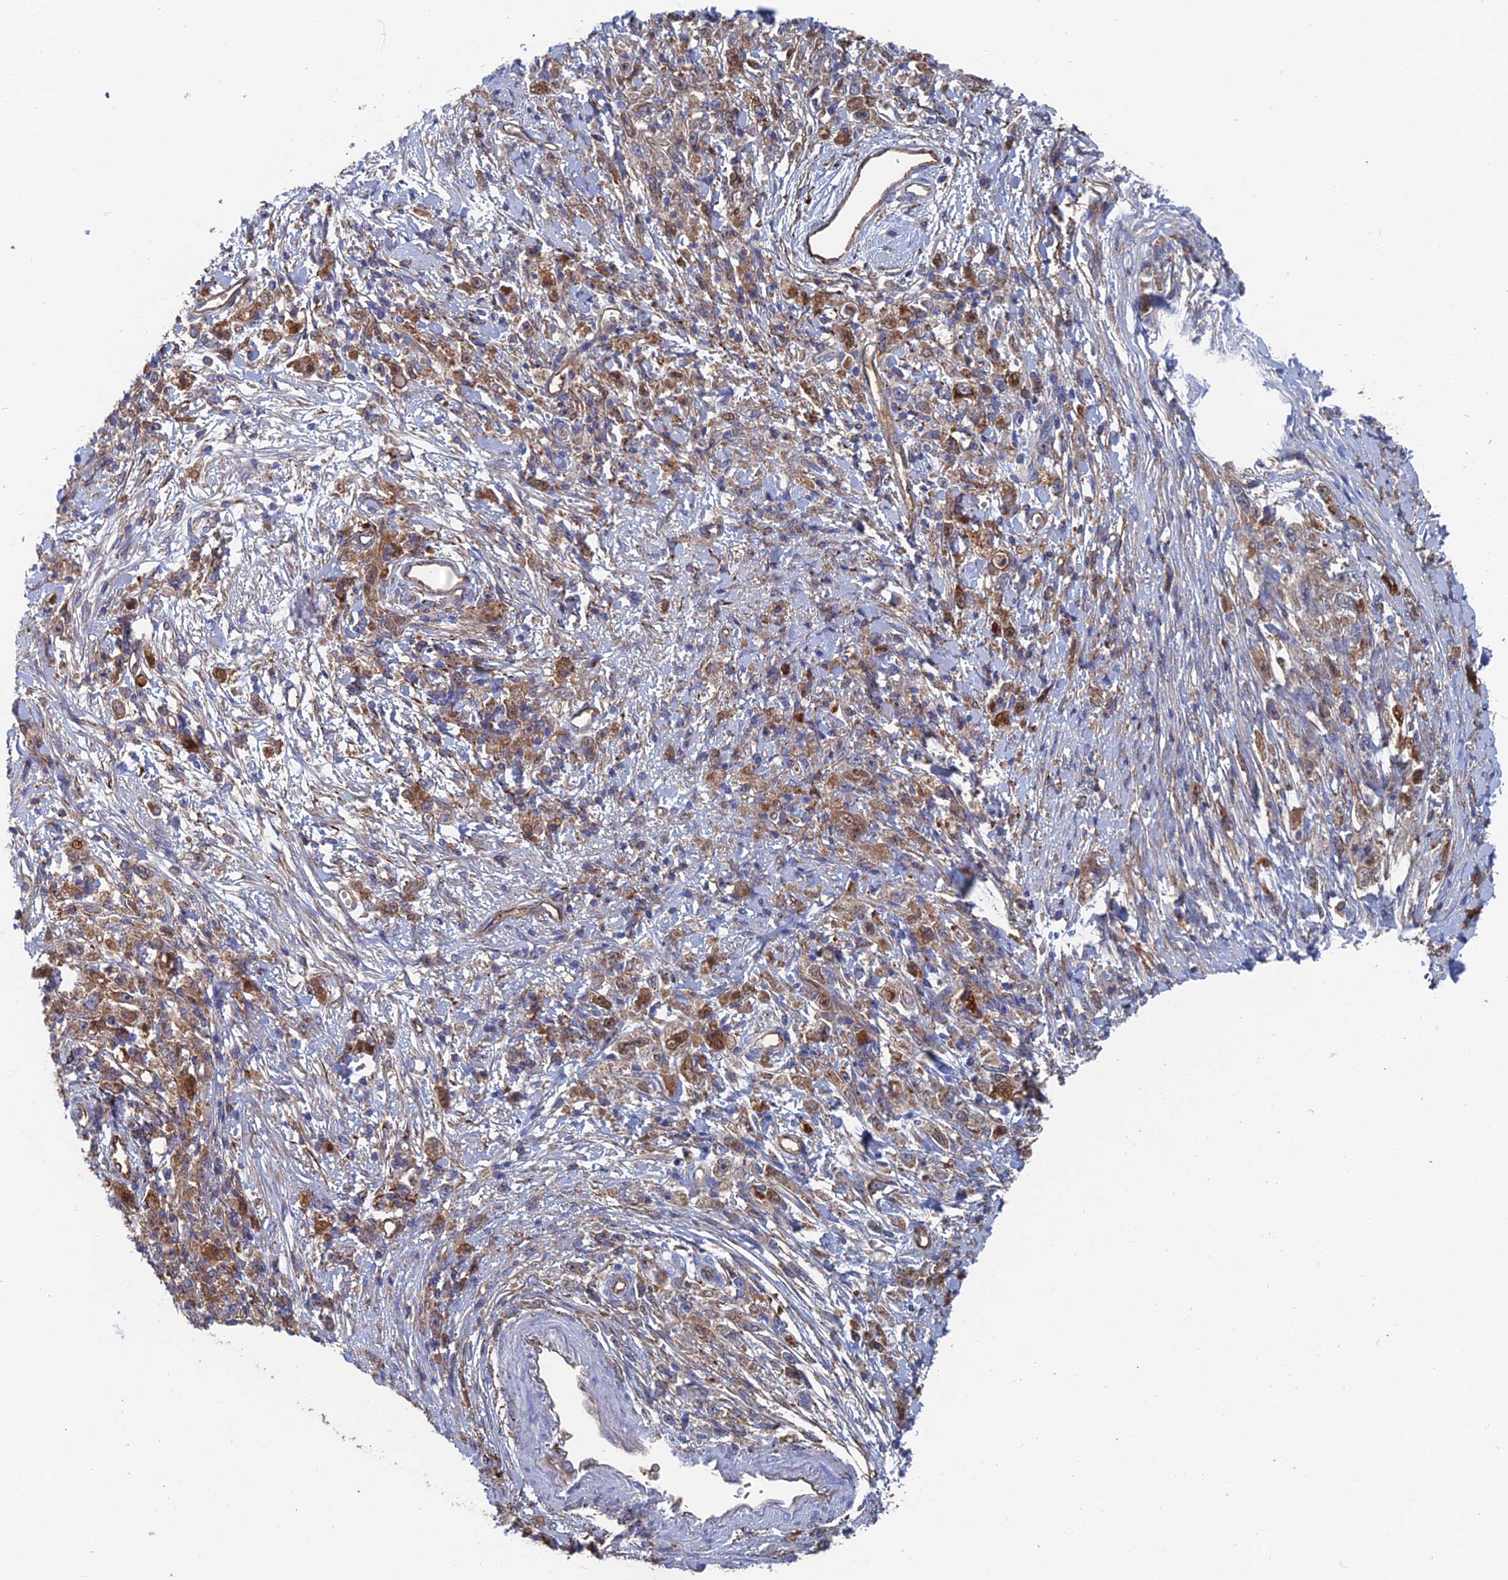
{"staining": {"intensity": "moderate", "quantity": ">75%", "location": "cytoplasmic/membranous,nuclear"}, "tissue": "stomach cancer", "cell_type": "Tumor cells", "image_type": "cancer", "snomed": [{"axis": "morphology", "description": "Adenocarcinoma, NOS"}, {"axis": "topography", "description": "Stomach"}], "caption": "Stomach adenocarcinoma stained with a protein marker displays moderate staining in tumor cells.", "gene": "SNX11", "patient": {"sex": "female", "age": 59}}